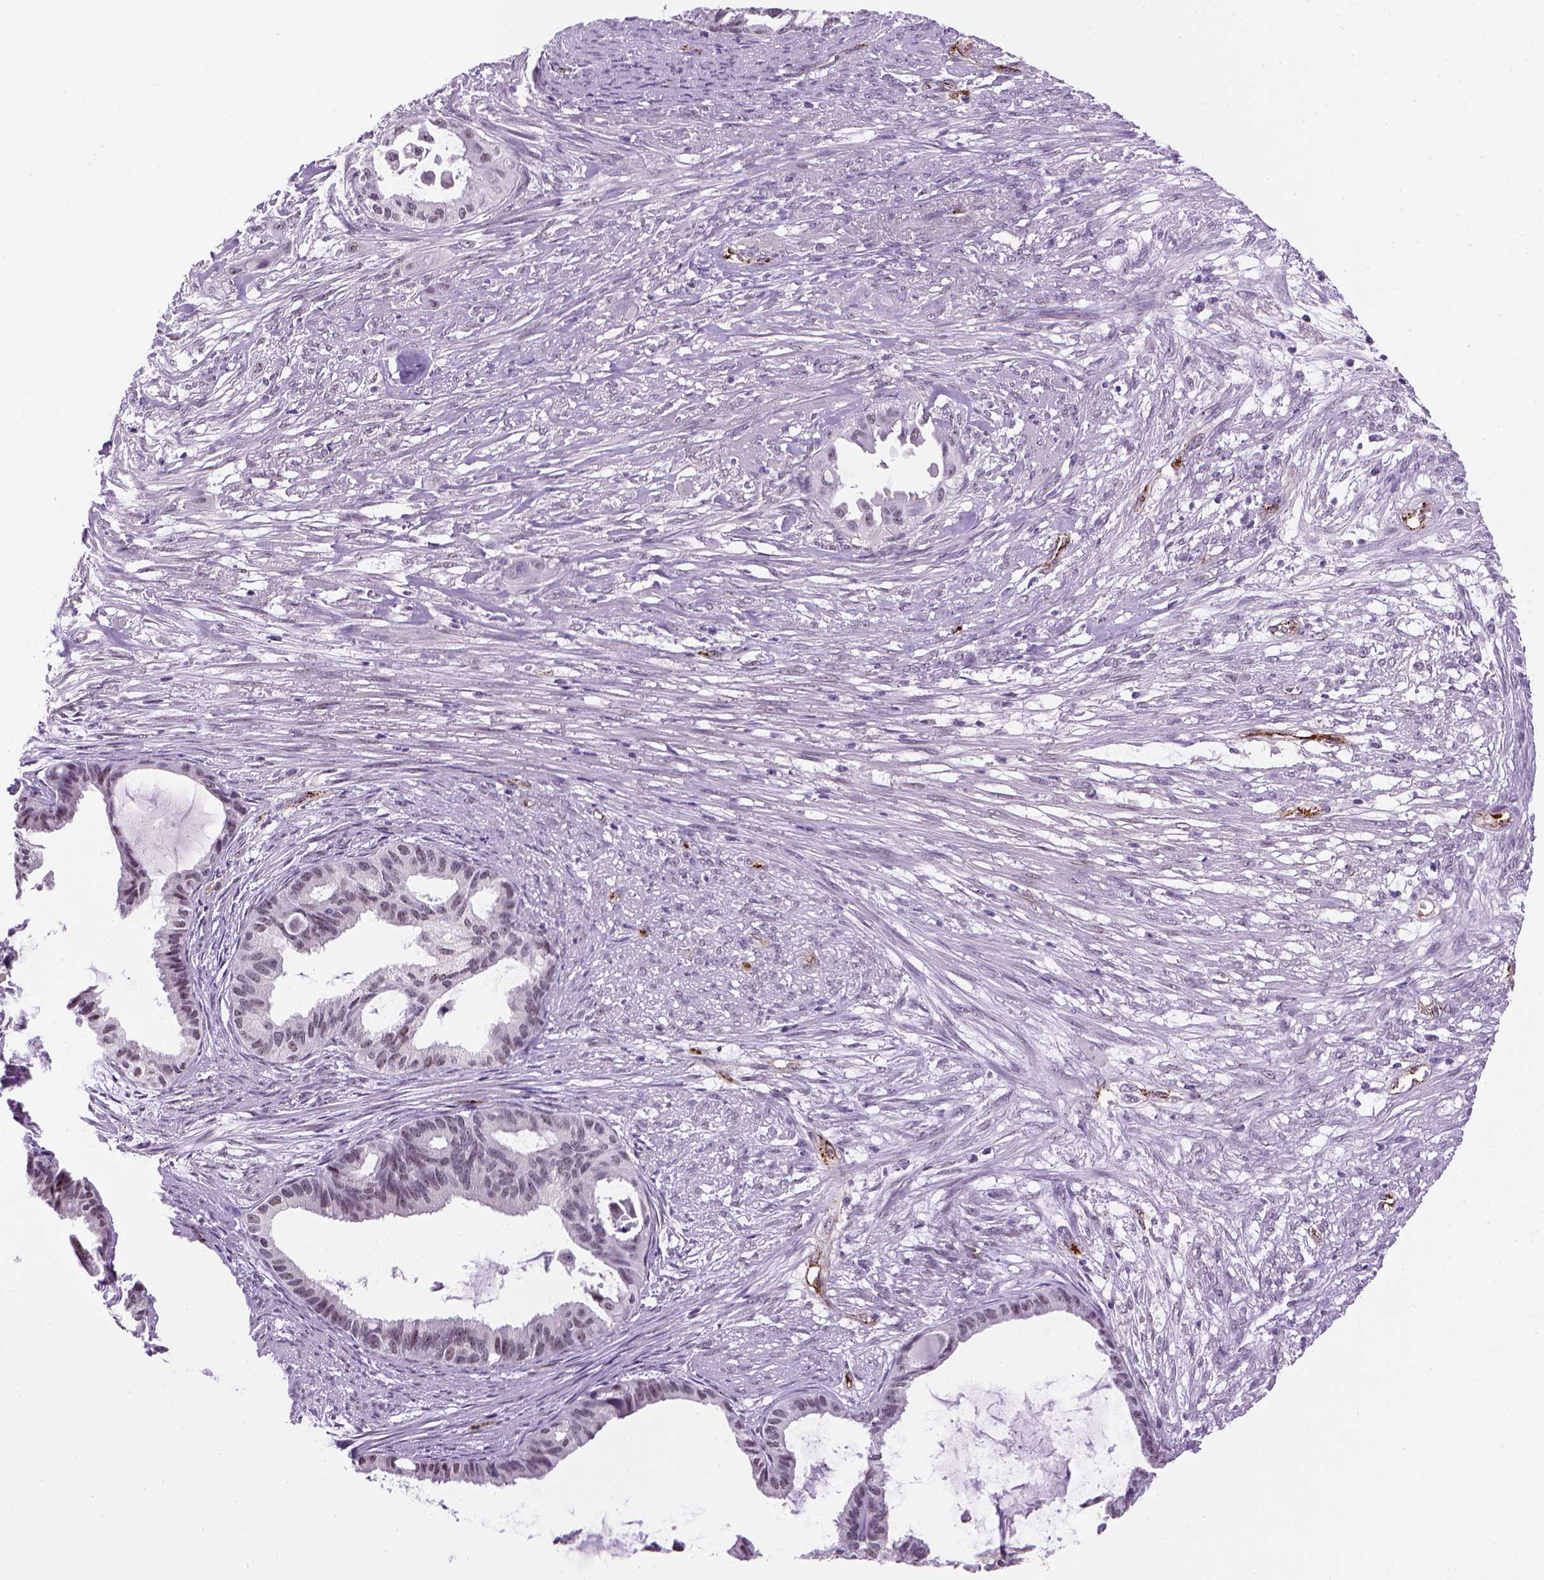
{"staining": {"intensity": "negative", "quantity": "none", "location": "none"}, "tissue": "endometrial cancer", "cell_type": "Tumor cells", "image_type": "cancer", "snomed": [{"axis": "morphology", "description": "Adenocarcinoma, NOS"}, {"axis": "topography", "description": "Endometrium"}], "caption": "DAB (3,3'-diaminobenzidine) immunohistochemical staining of human adenocarcinoma (endometrial) shows no significant staining in tumor cells. Brightfield microscopy of immunohistochemistry (IHC) stained with DAB (brown) and hematoxylin (blue), captured at high magnification.", "gene": "VWF", "patient": {"sex": "female", "age": 86}}